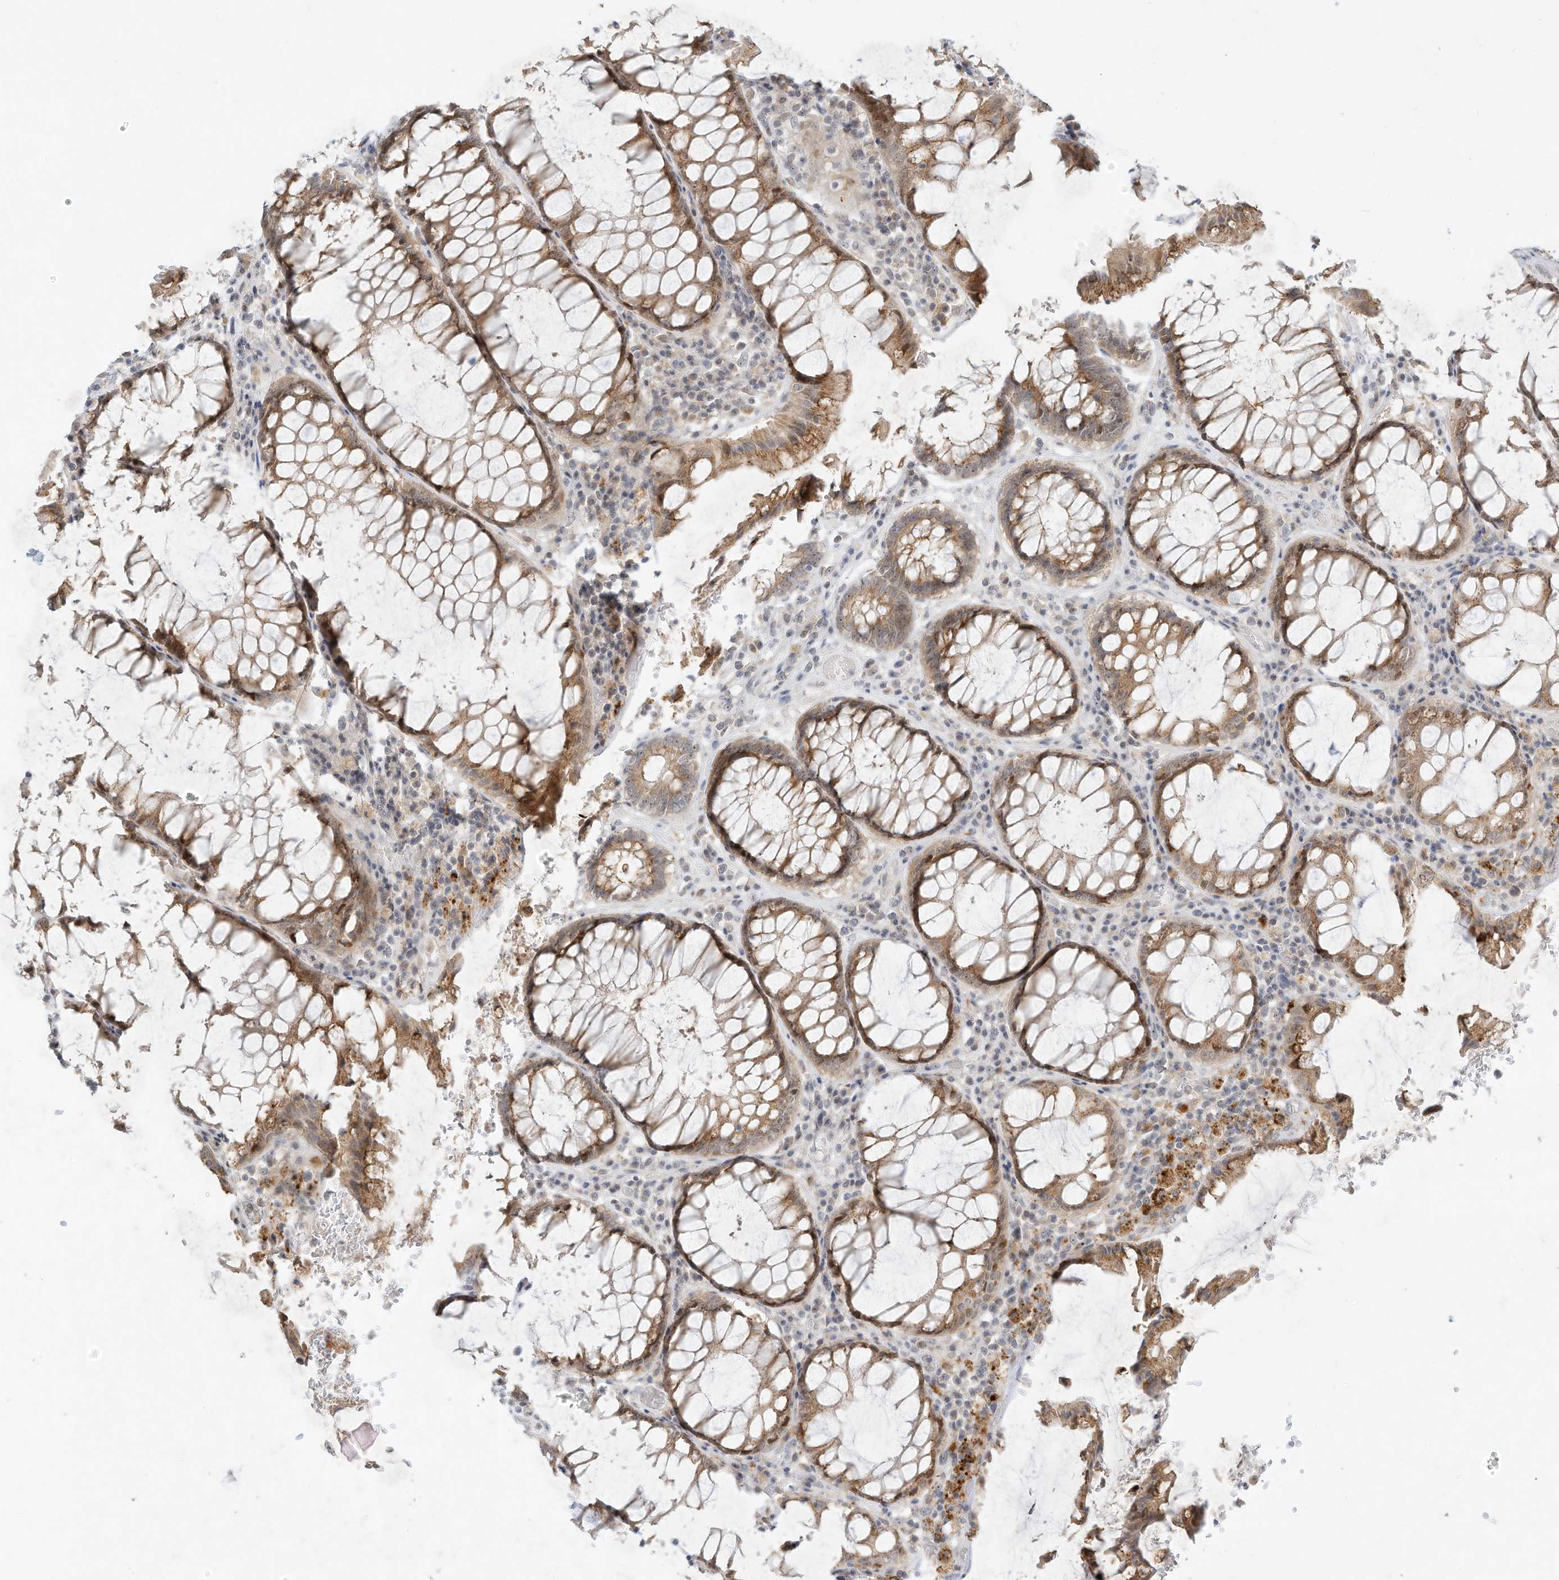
{"staining": {"intensity": "moderate", "quantity": ">75%", "location": "cytoplasmic/membranous"}, "tissue": "rectum", "cell_type": "Glandular cells", "image_type": "normal", "snomed": [{"axis": "morphology", "description": "Normal tissue, NOS"}, {"axis": "topography", "description": "Rectum"}], "caption": "A brown stain shows moderate cytoplasmic/membranous staining of a protein in glandular cells of unremarkable human rectum.", "gene": "PAK6", "patient": {"sex": "male", "age": 64}}